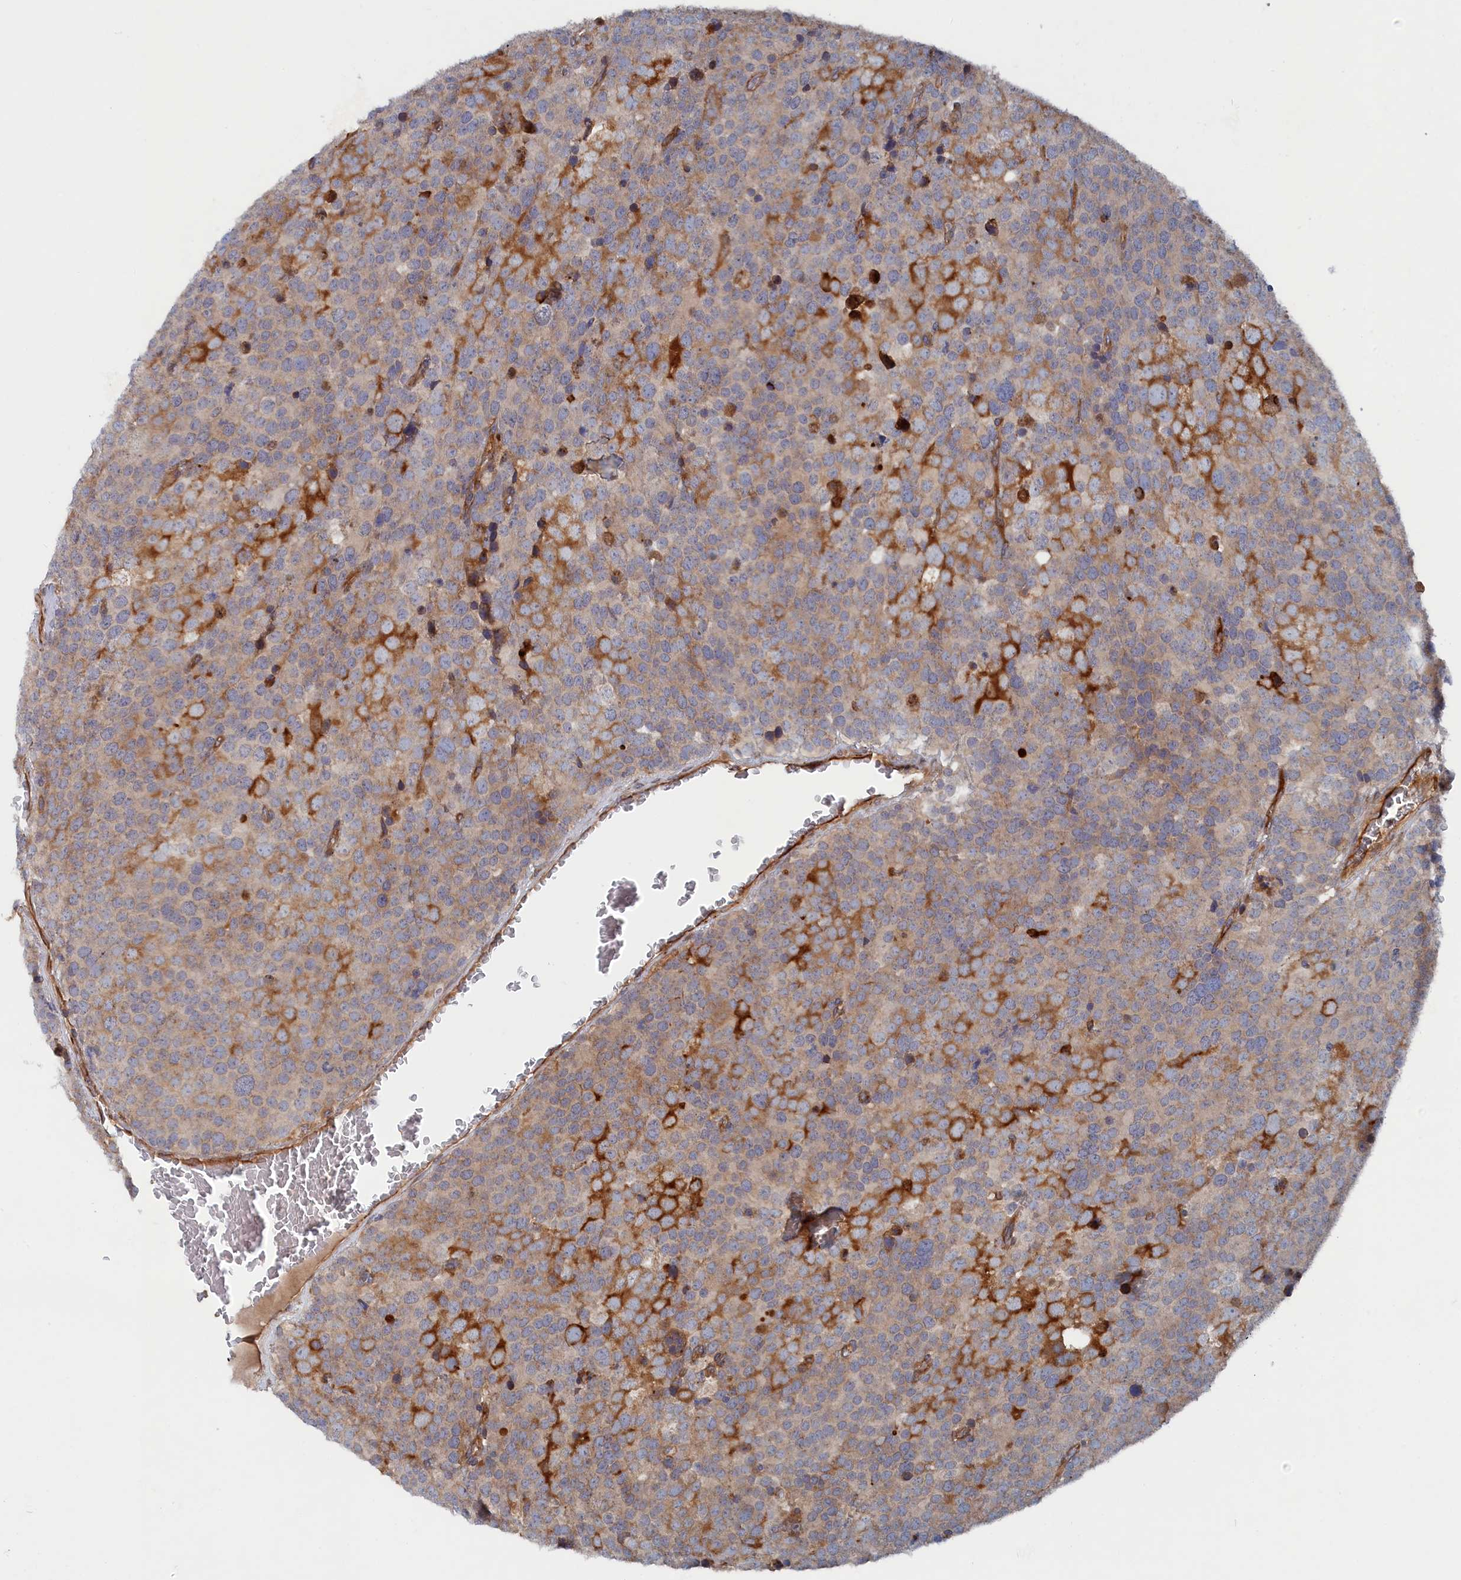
{"staining": {"intensity": "moderate", "quantity": "<25%", "location": "cytoplasmic/membranous"}, "tissue": "testis cancer", "cell_type": "Tumor cells", "image_type": "cancer", "snomed": [{"axis": "morphology", "description": "Seminoma, NOS"}, {"axis": "topography", "description": "Testis"}], "caption": "About <25% of tumor cells in human testis cancer exhibit moderate cytoplasmic/membranous protein positivity as visualized by brown immunohistochemical staining.", "gene": "TMEM196", "patient": {"sex": "male", "age": 71}}